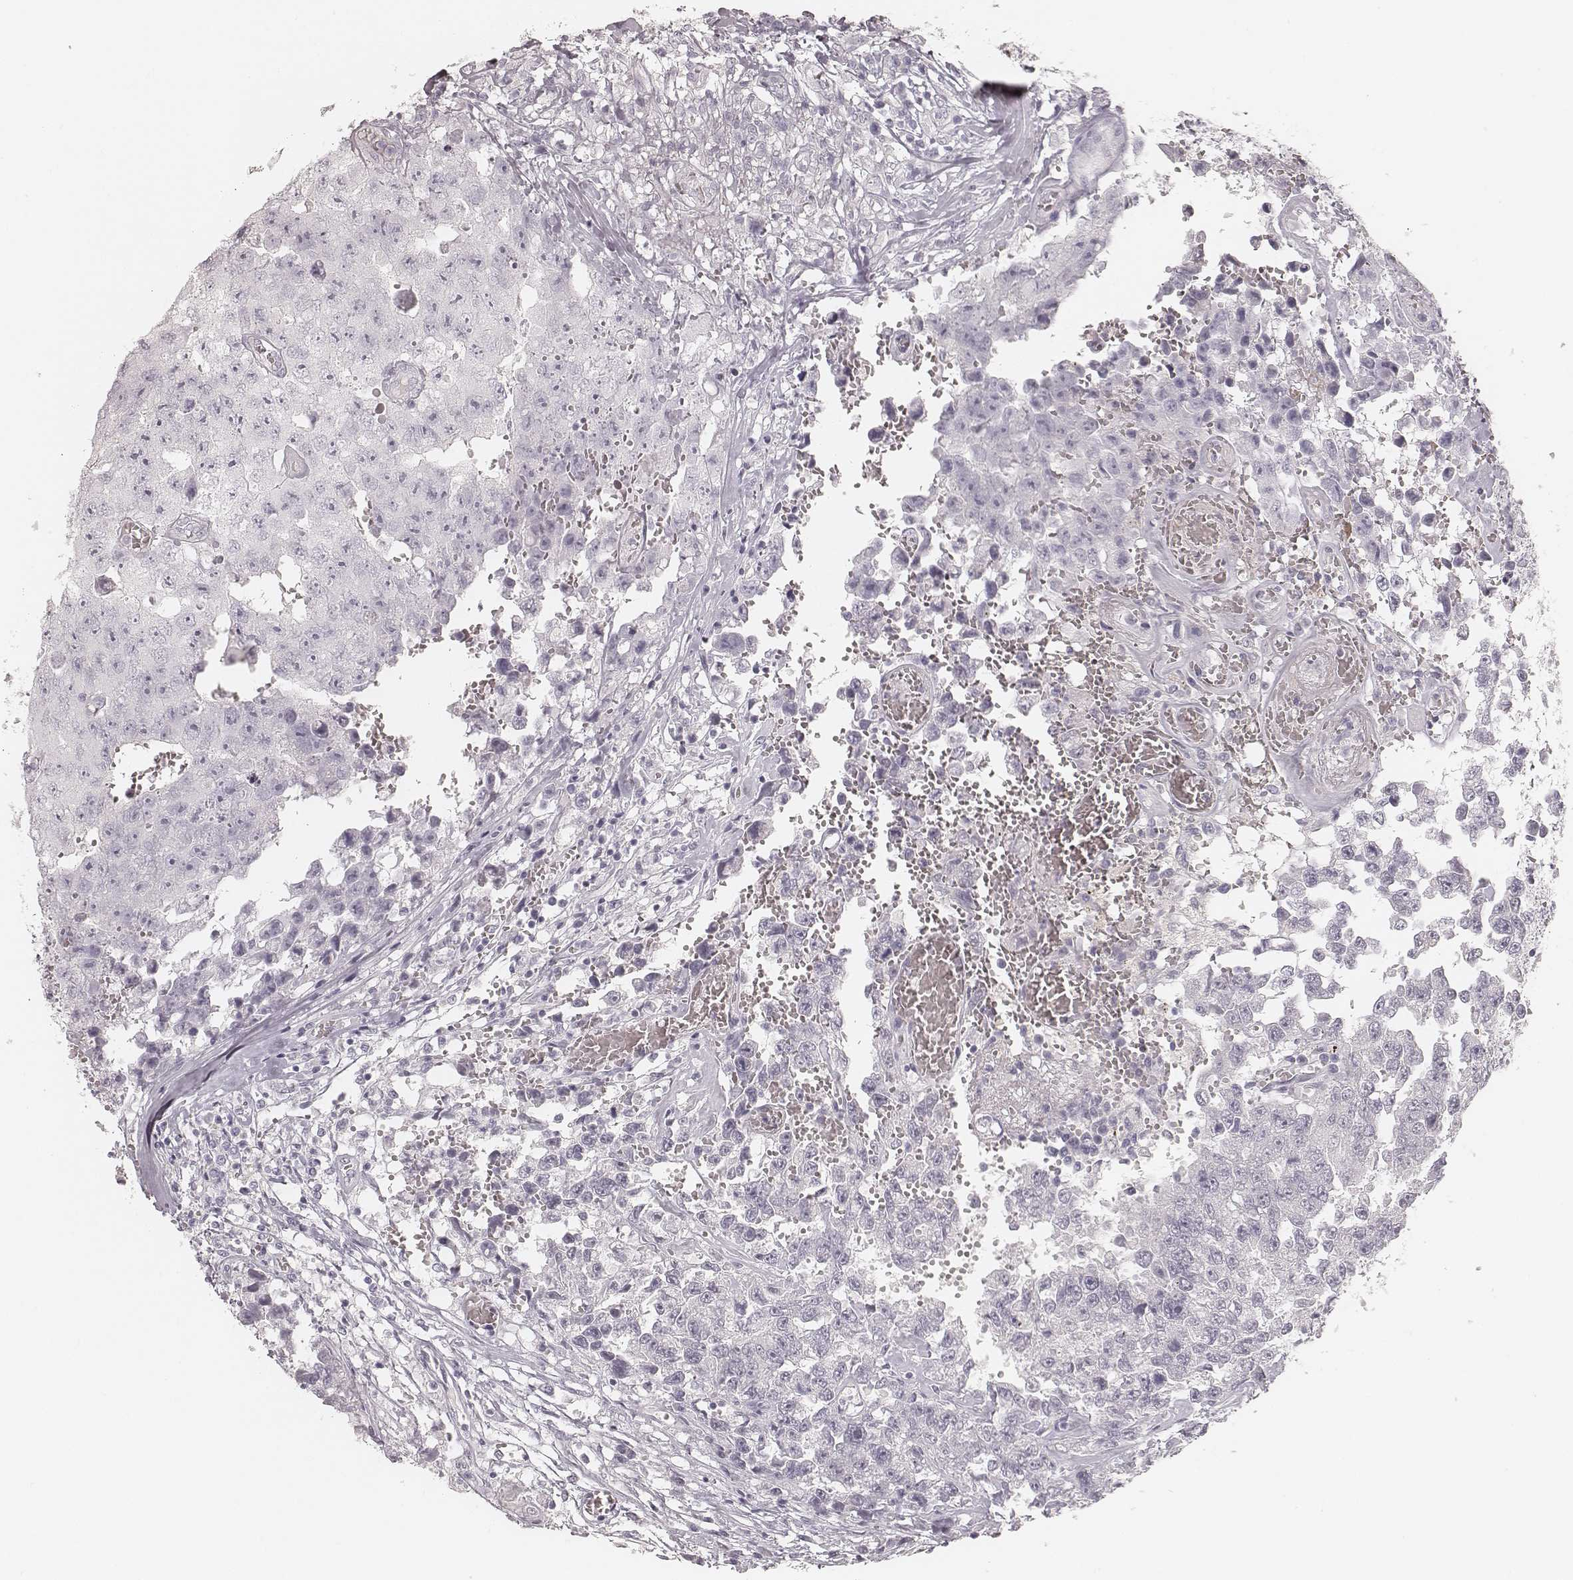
{"staining": {"intensity": "negative", "quantity": "none", "location": "none"}, "tissue": "testis cancer", "cell_type": "Tumor cells", "image_type": "cancer", "snomed": [{"axis": "morphology", "description": "Carcinoma, Embryonal, NOS"}, {"axis": "topography", "description": "Testis"}], "caption": "DAB (3,3'-diaminobenzidine) immunohistochemical staining of testis embryonal carcinoma displays no significant staining in tumor cells.", "gene": "KRT31", "patient": {"sex": "male", "age": 36}}